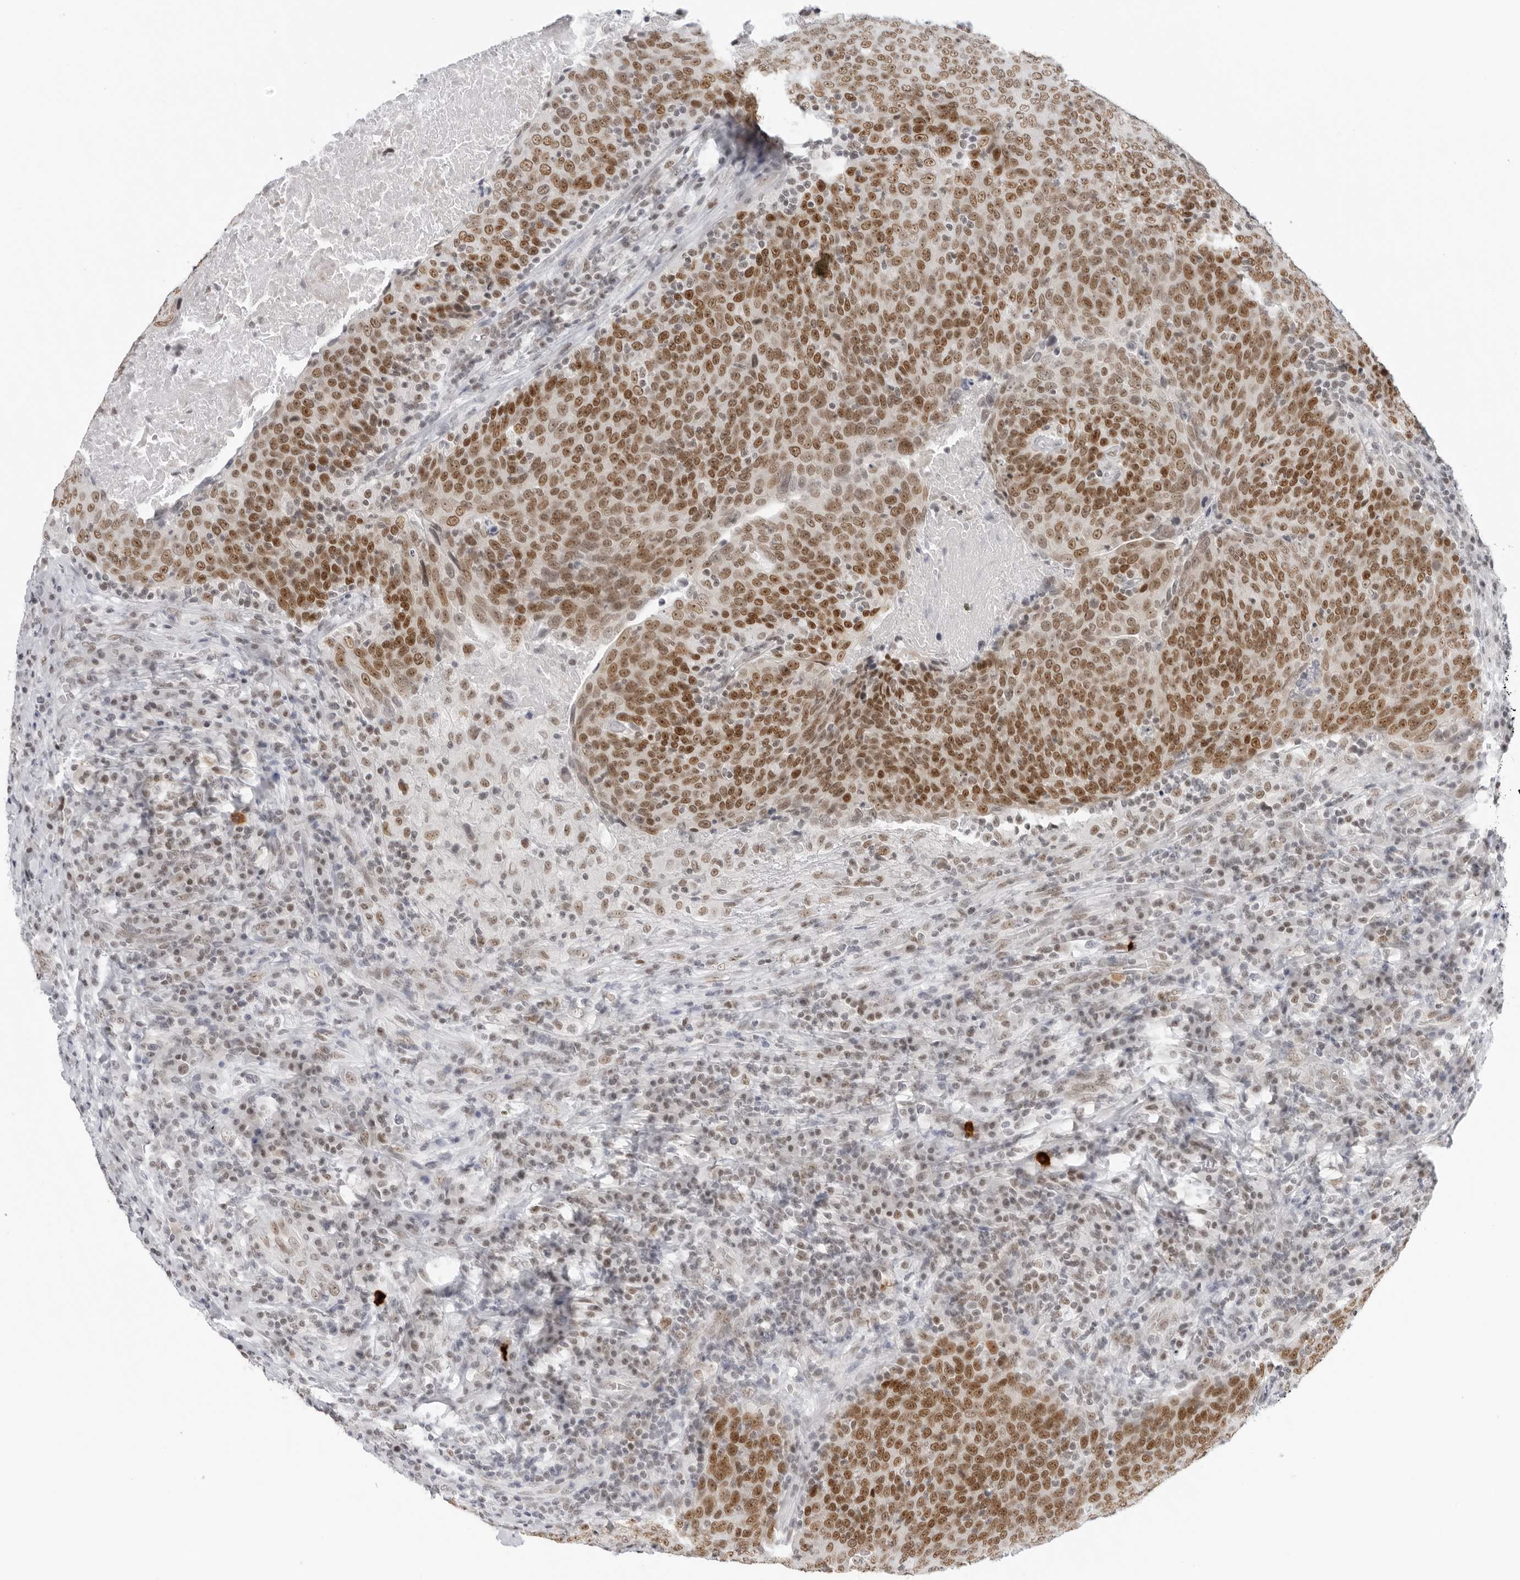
{"staining": {"intensity": "strong", "quantity": ">75%", "location": "nuclear"}, "tissue": "head and neck cancer", "cell_type": "Tumor cells", "image_type": "cancer", "snomed": [{"axis": "morphology", "description": "Squamous cell carcinoma, NOS"}, {"axis": "morphology", "description": "Squamous cell carcinoma, metastatic, NOS"}, {"axis": "topography", "description": "Lymph node"}, {"axis": "topography", "description": "Head-Neck"}], "caption": "DAB (3,3'-diaminobenzidine) immunohistochemical staining of human head and neck cancer reveals strong nuclear protein expression in approximately >75% of tumor cells.", "gene": "FOXK2", "patient": {"sex": "male", "age": 62}}